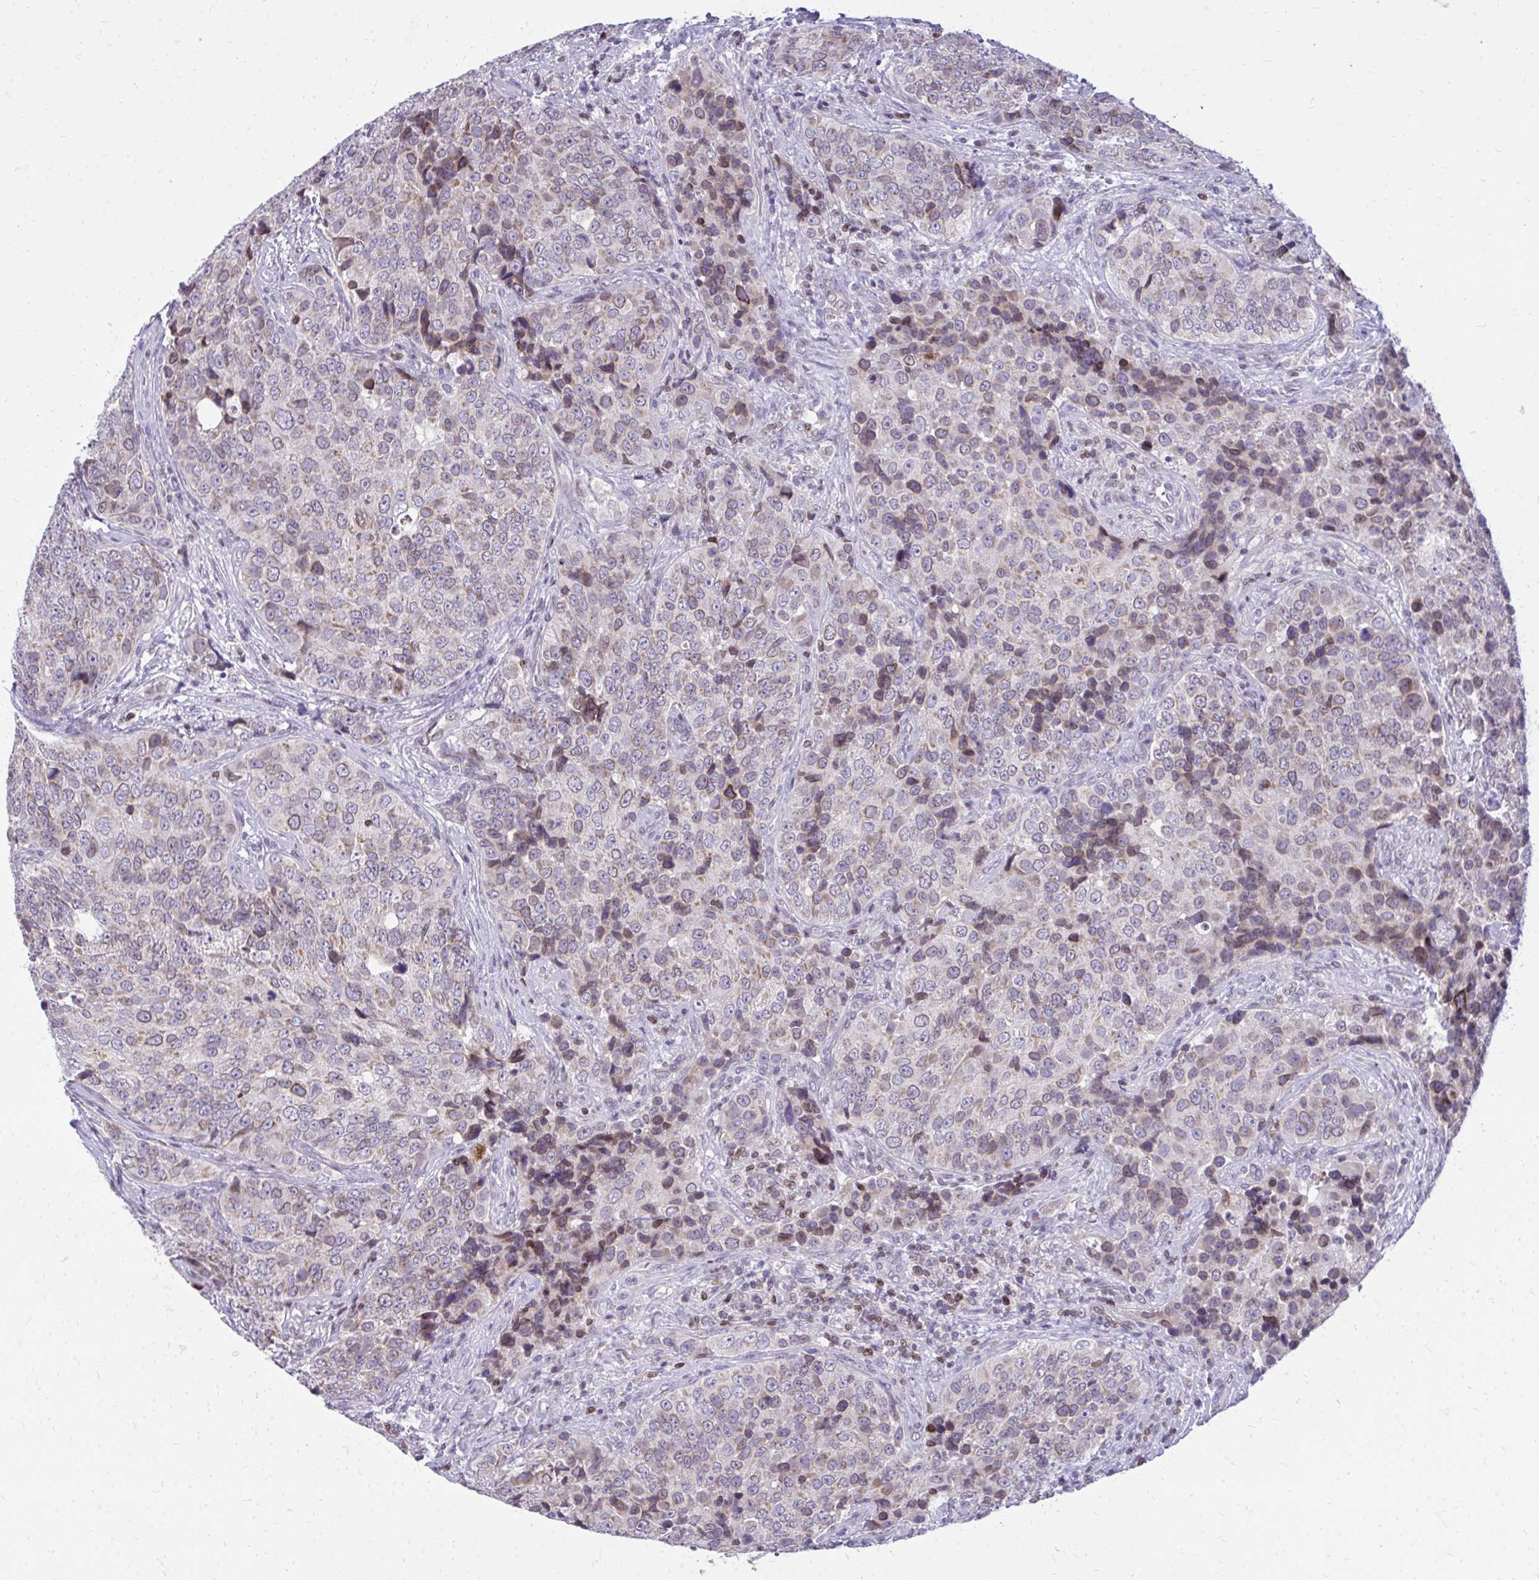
{"staining": {"intensity": "moderate", "quantity": "<25%", "location": "cytoplasmic/membranous,nuclear"}, "tissue": "urothelial cancer", "cell_type": "Tumor cells", "image_type": "cancer", "snomed": [{"axis": "morphology", "description": "Urothelial carcinoma, NOS"}, {"axis": "topography", "description": "Urinary bladder"}], "caption": "Tumor cells reveal low levels of moderate cytoplasmic/membranous and nuclear expression in about <25% of cells in transitional cell carcinoma. (DAB (3,3'-diaminobenzidine) = brown stain, brightfield microscopy at high magnification).", "gene": "RPS6KA2", "patient": {"sex": "male", "age": 52}}